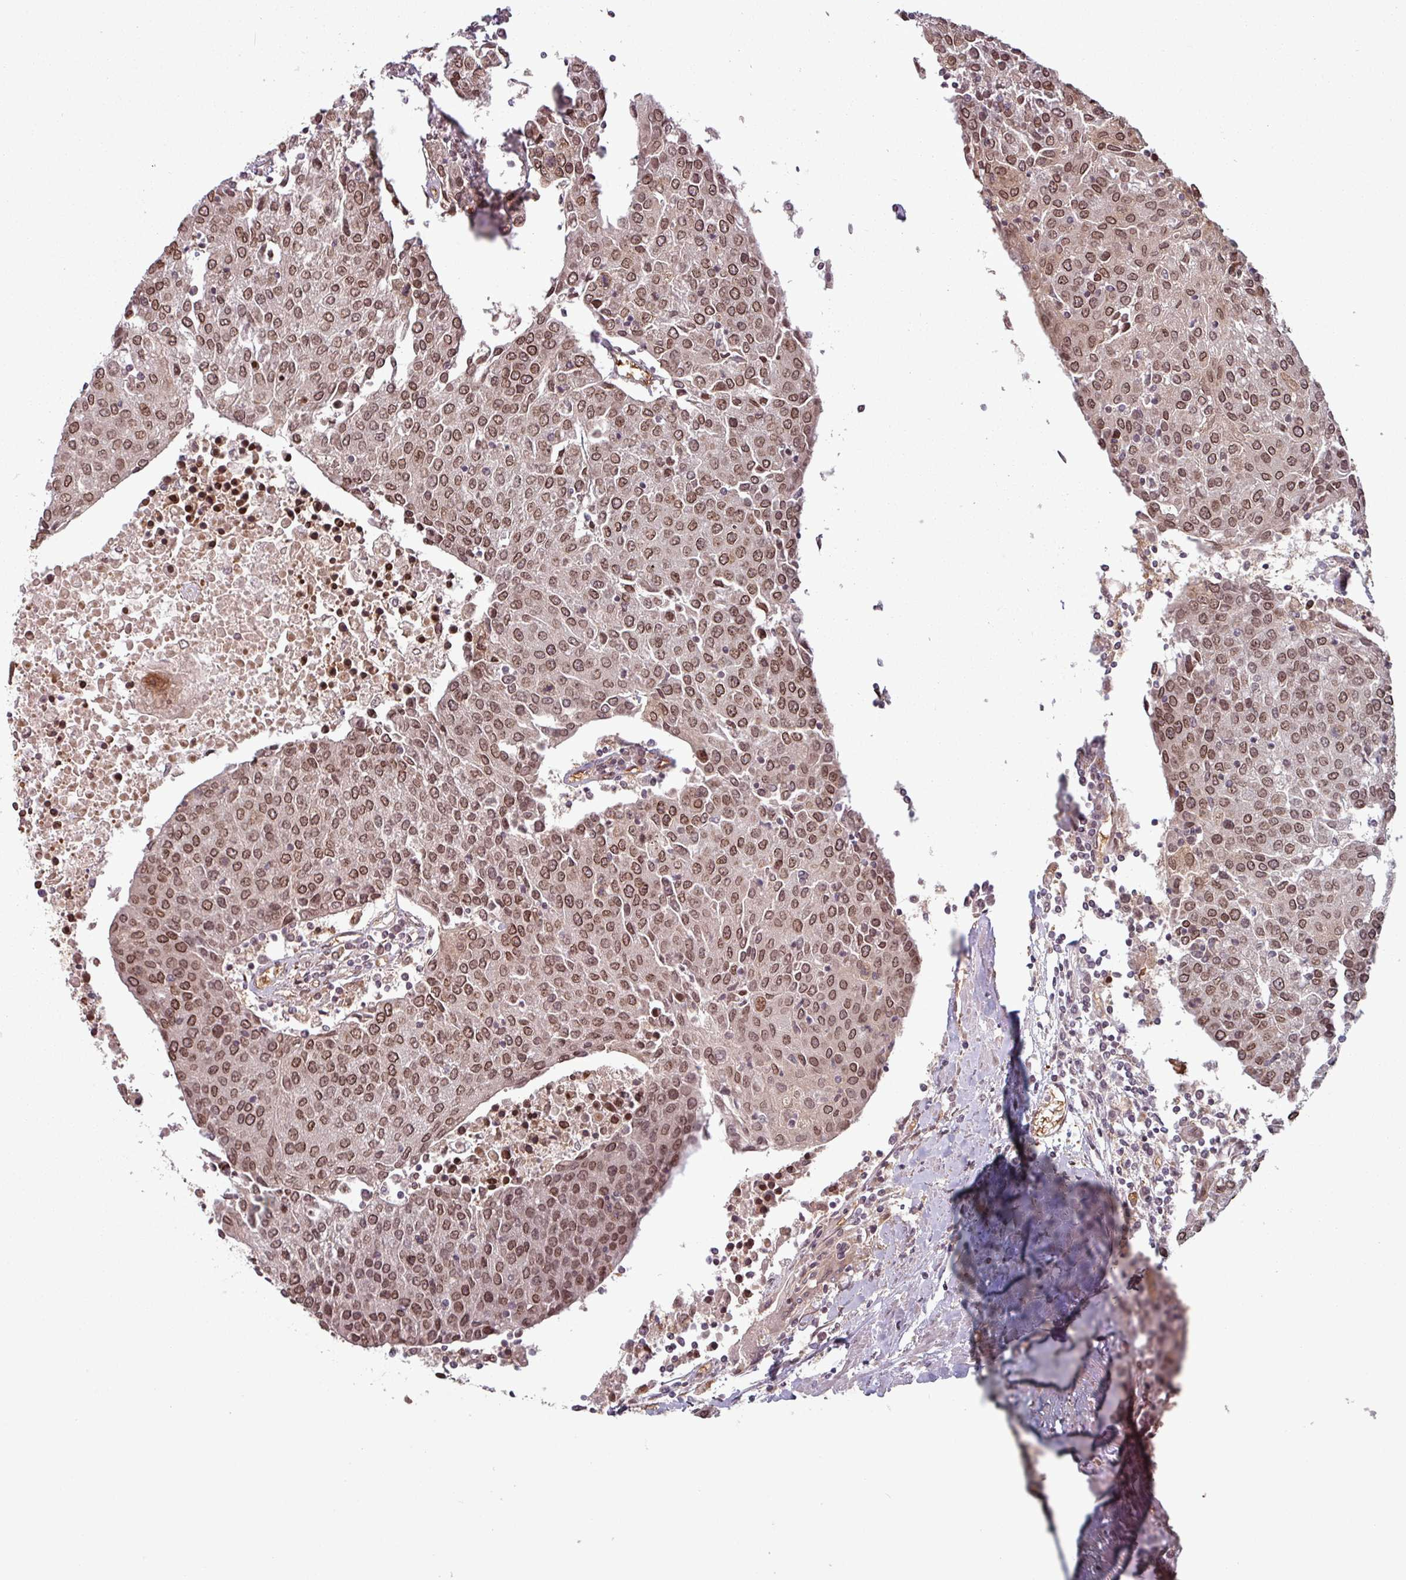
{"staining": {"intensity": "moderate", "quantity": ">75%", "location": "nuclear"}, "tissue": "urothelial cancer", "cell_type": "Tumor cells", "image_type": "cancer", "snomed": [{"axis": "morphology", "description": "Urothelial carcinoma, High grade"}, {"axis": "topography", "description": "Urinary bladder"}], "caption": "An immunohistochemistry histopathology image of neoplastic tissue is shown. Protein staining in brown labels moderate nuclear positivity in high-grade urothelial carcinoma within tumor cells. (Brightfield microscopy of DAB IHC at high magnification).", "gene": "RBM4B", "patient": {"sex": "female", "age": 85}}